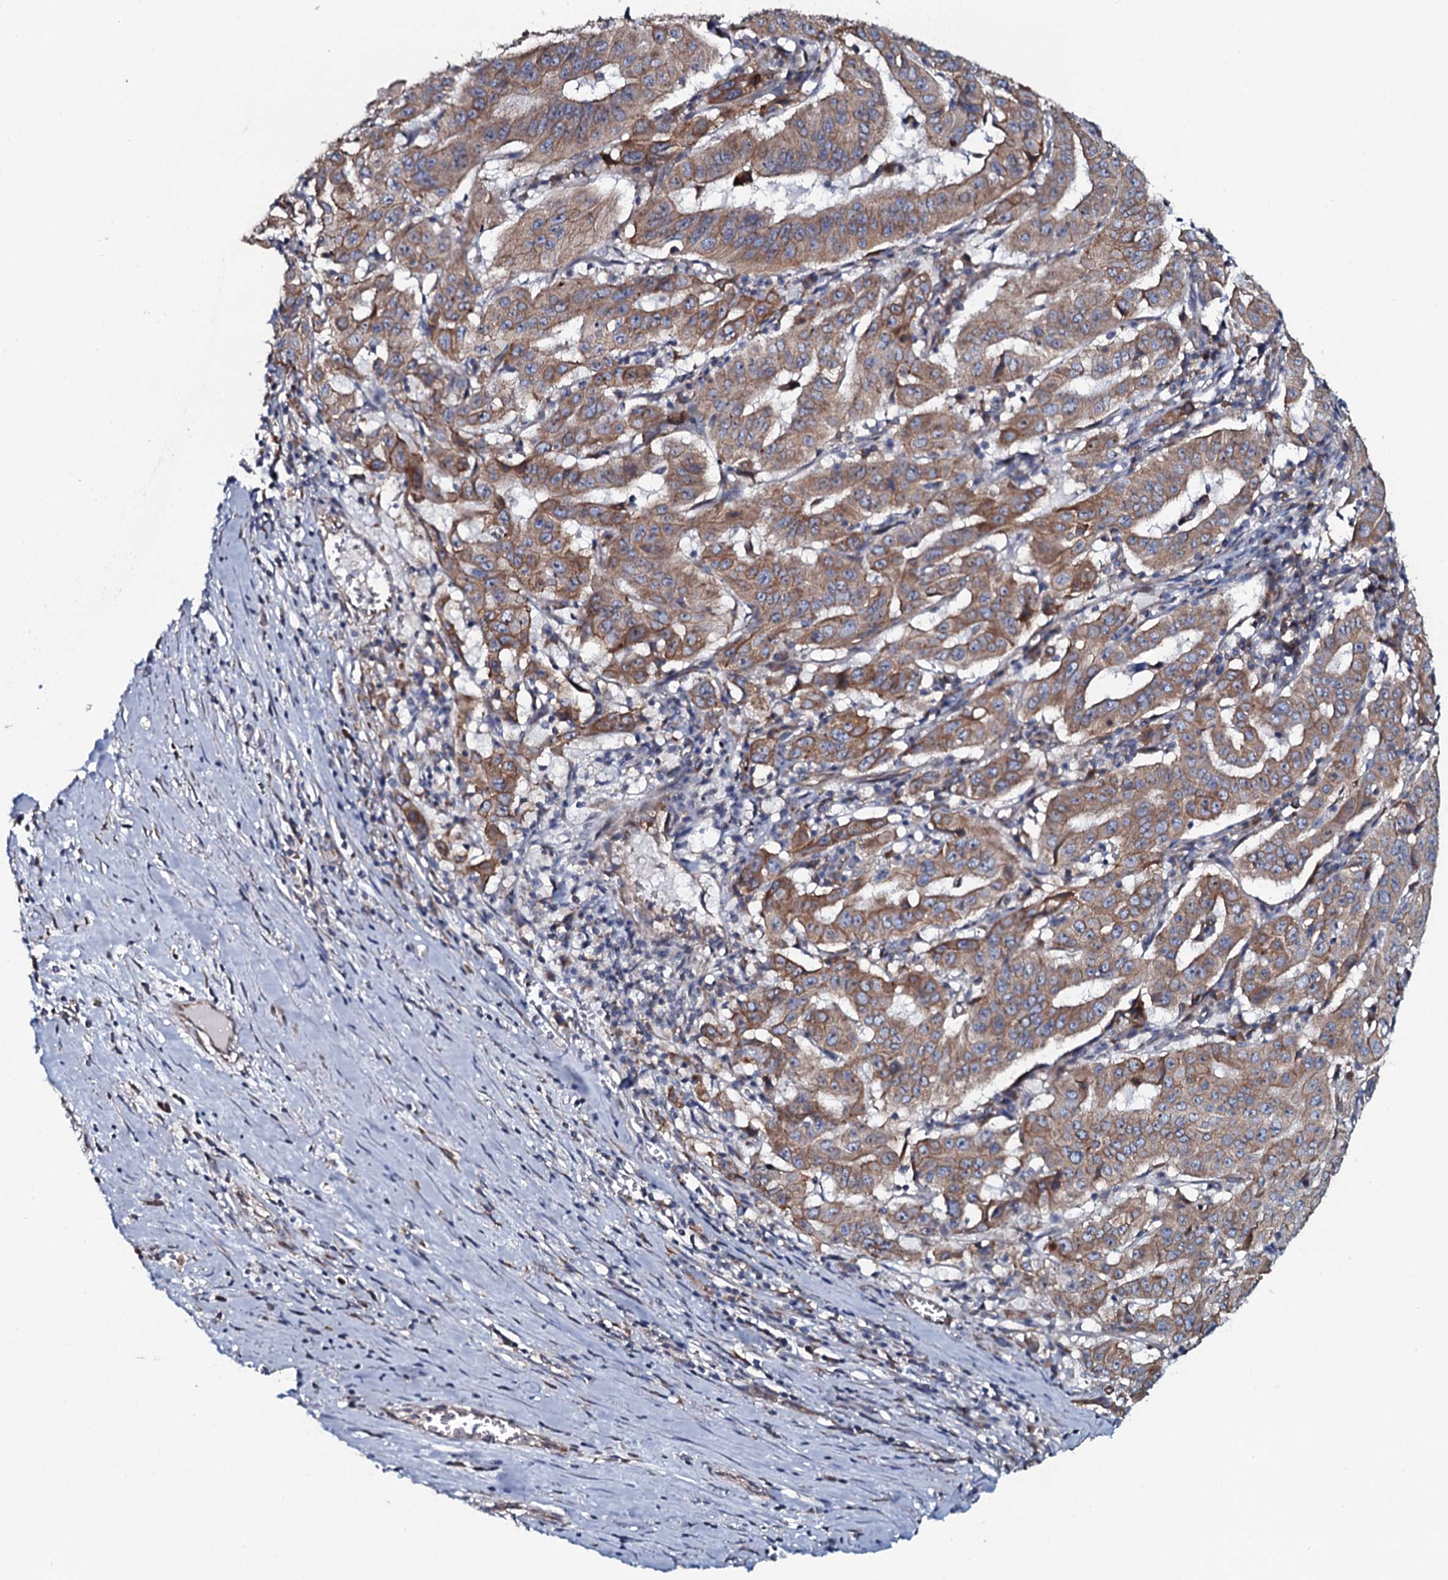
{"staining": {"intensity": "moderate", "quantity": ">75%", "location": "cytoplasmic/membranous"}, "tissue": "pancreatic cancer", "cell_type": "Tumor cells", "image_type": "cancer", "snomed": [{"axis": "morphology", "description": "Adenocarcinoma, NOS"}, {"axis": "topography", "description": "Pancreas"}], "caption": "The image reveals staining of pancreatic cancer, revealing moderate cytoplasmic/membranous protein positivity (brown color) within tumor cells.", "gene": "TMEM151A", "patient": {"sex": "male", "age": 63}}